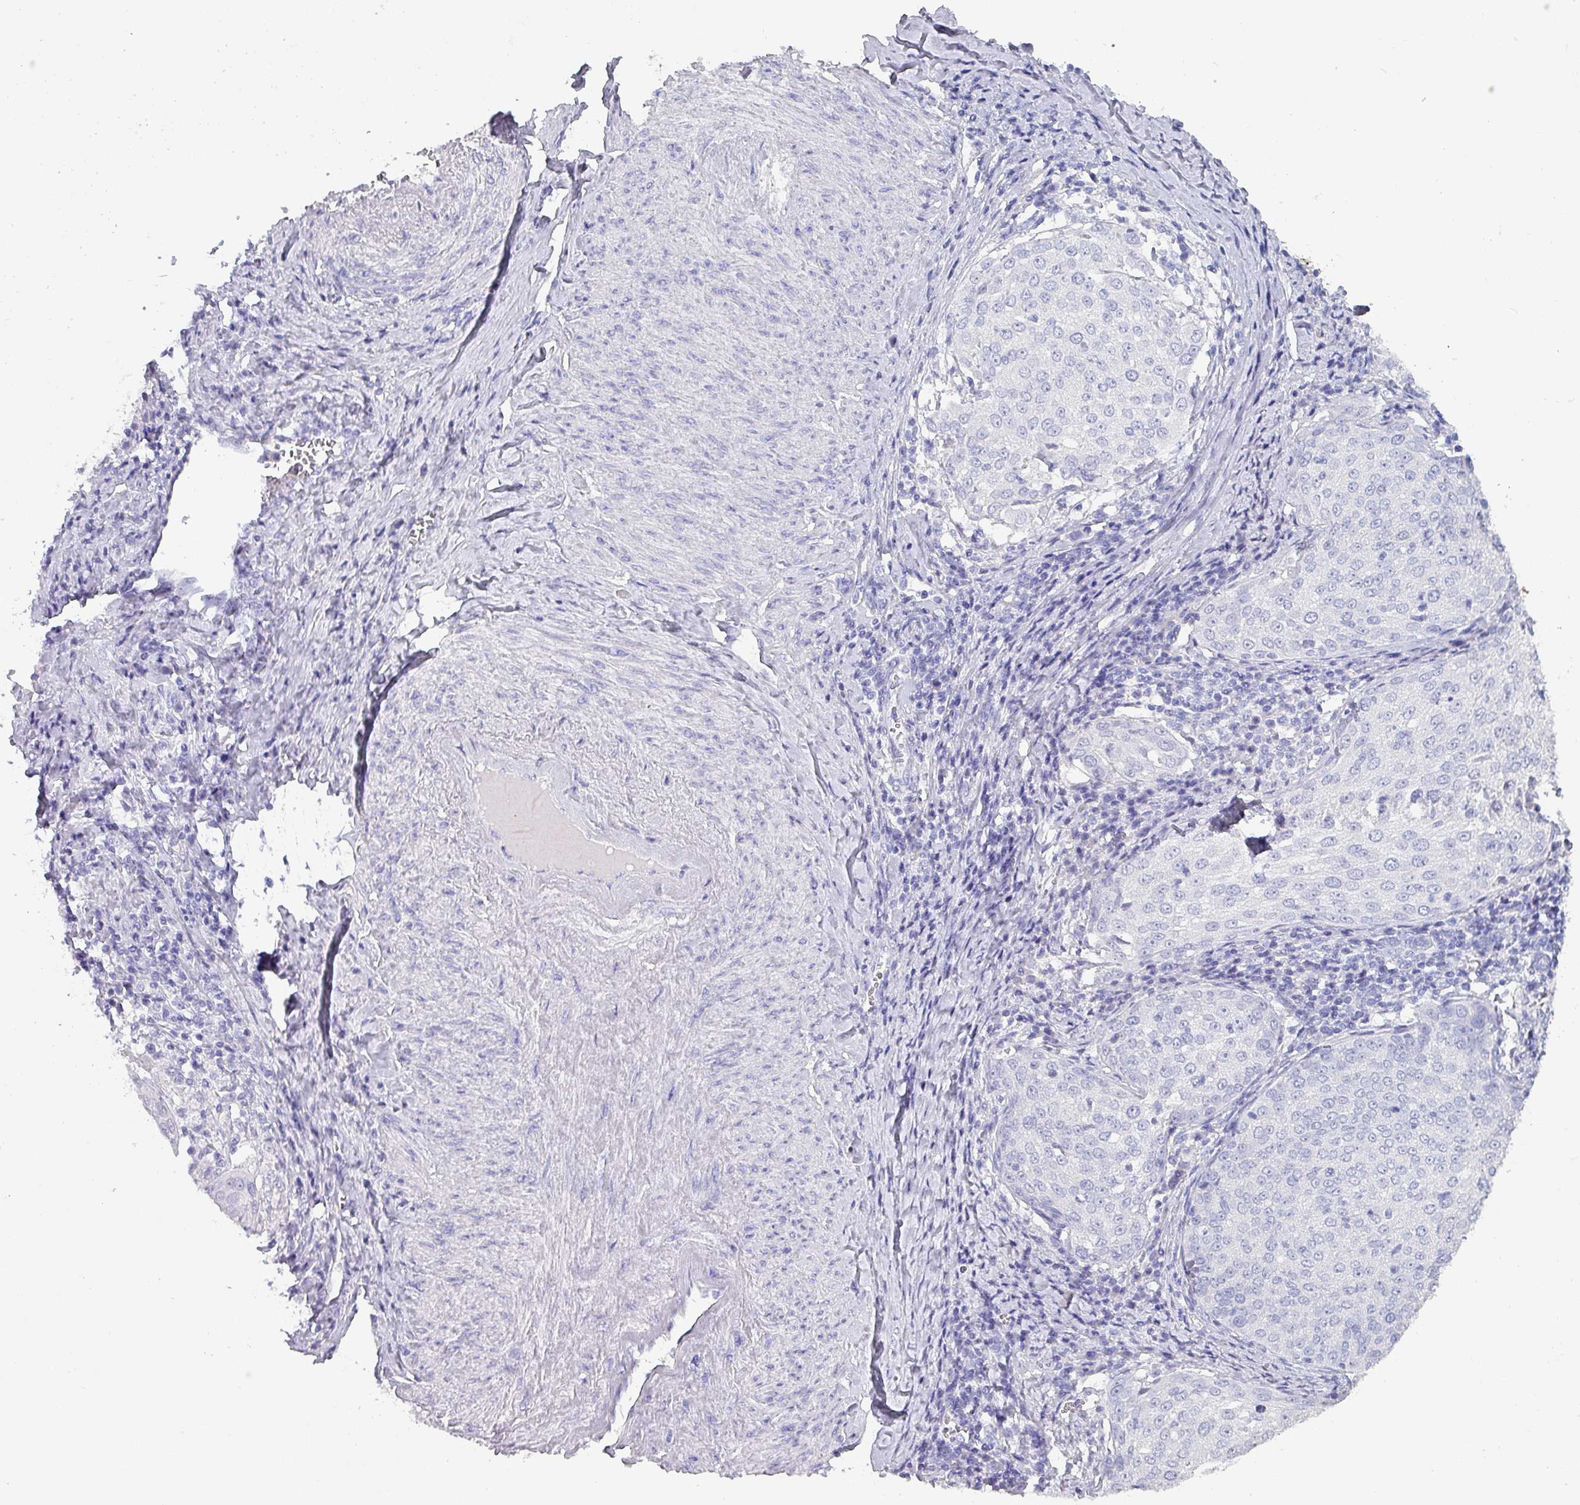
{"staining": {"intensity": "negative", "quantity": "none", "location": "none"}, "tissue": "cervical cancer", "cell_type": "Tumor cells", "image_type": "cancer", "snomed": [{"axis": "morphology", "description": "Squamous cell carcinoma, NOS"}, {"axis": "topography", "description": "Cervix"}], "caption": "Tumor cells are negative for brown protein staining in squamous cell carcinoma (cervical).", "gene": "INS-IGF2", "patient": {"sex": "female", "age": 57}}